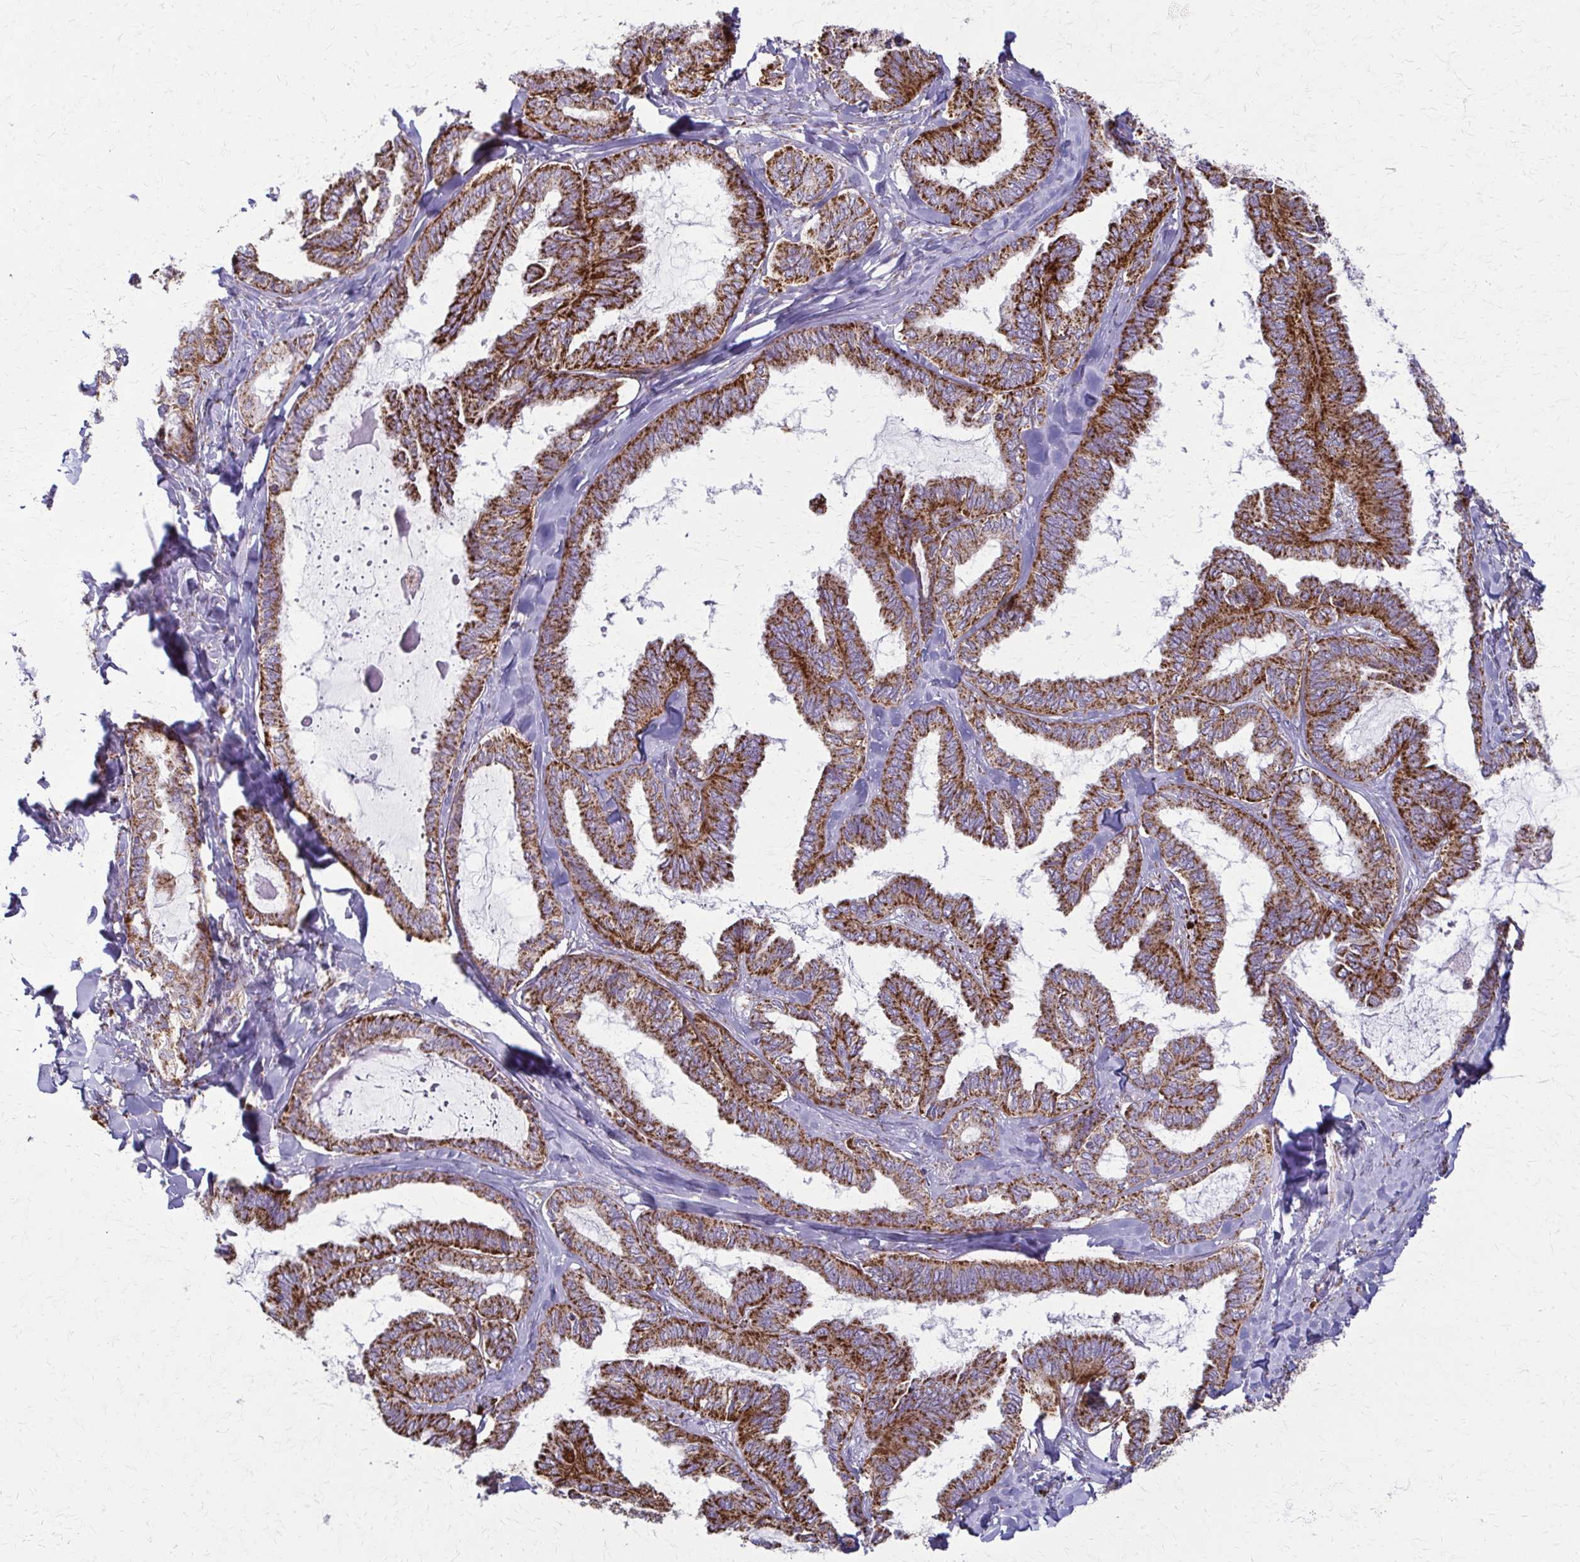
{"staining": {"intensity": "strong", "quantity": ">75%", "location": "cytoplasmic/membranous"}, "tissue": "ovarian cancer", "cell_type": "Tumor cells", "image_type": "cancer", "snomed": [{"axis": "morphology", "description": "Carcinoma, endometroid"}, {"axis": "topography", "description": "Ovary"}], "caption": "DAB immunohistochemical staining of human endometroid carcinoma (ovarian) shows strong cytoplasmic/membranous protein positivity in about >75% of tumor cells.", "gene": "TVP23A", "patient": {"sex": "female", "age": 70}}